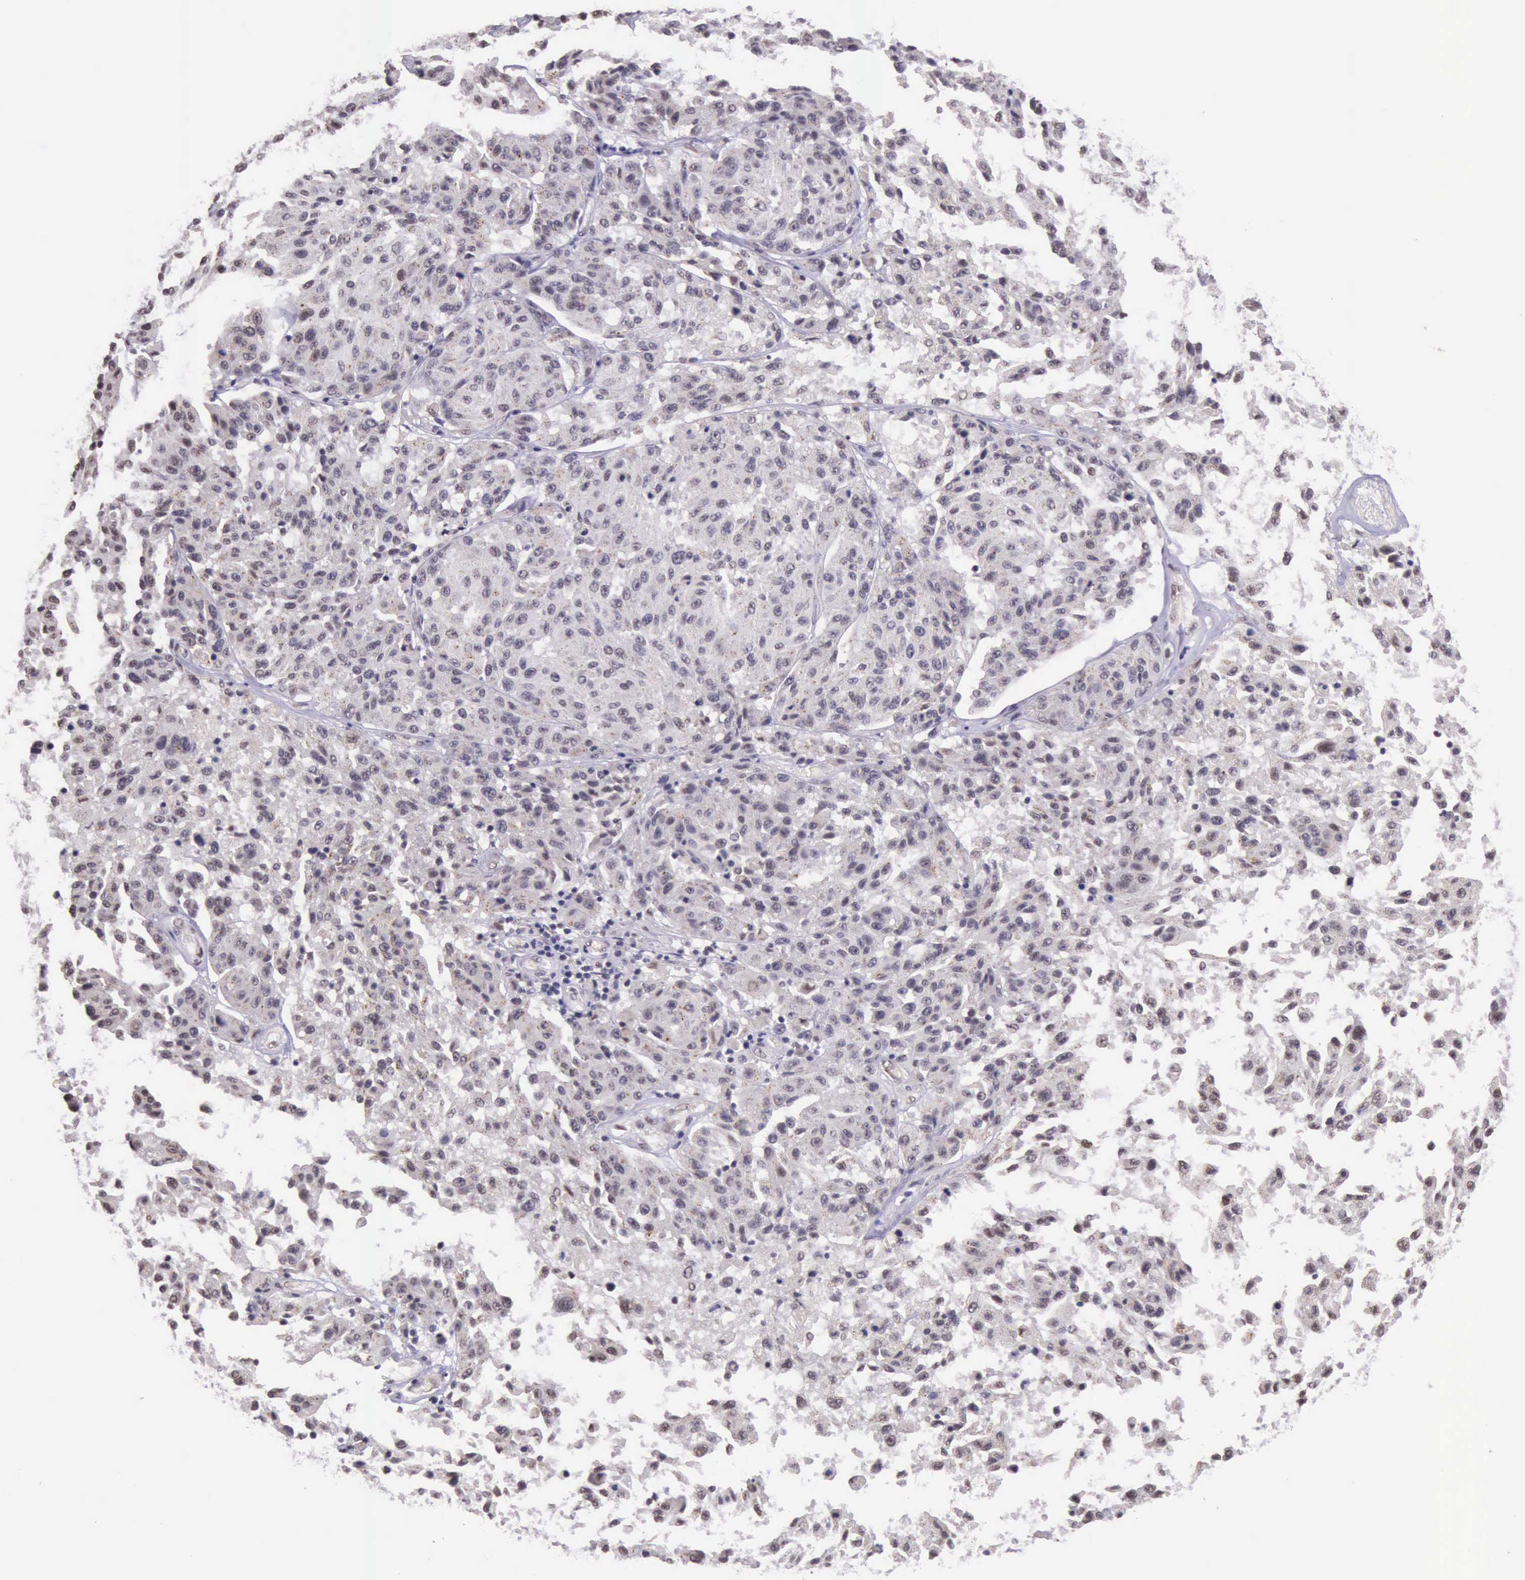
{"staining": {"intensity": "weak", "quantity": ">75%", "location": "nuclear"}, "tissue": "melanoma", "cell_type": "Tumor cells", "image_type": "cancer", "snomed": [{"axis": "morphology", "description": "Malignant melanoma, NOS"}, {"axis": "topography", "description": "Skin"}], "caption": "An immunohistochemistry (IHC) micrograph of neoplastic tissue is shown. Protein staining in brown highlights weak nuclear positivity in malignant melanoma within tumor cells. (DAB (3,3'-diaminobenzidine) IHC, brown staining for protein, blue staining for nuclei).", "gene": "PRPF39", "patient": {"sex": "female", "age": 77}}